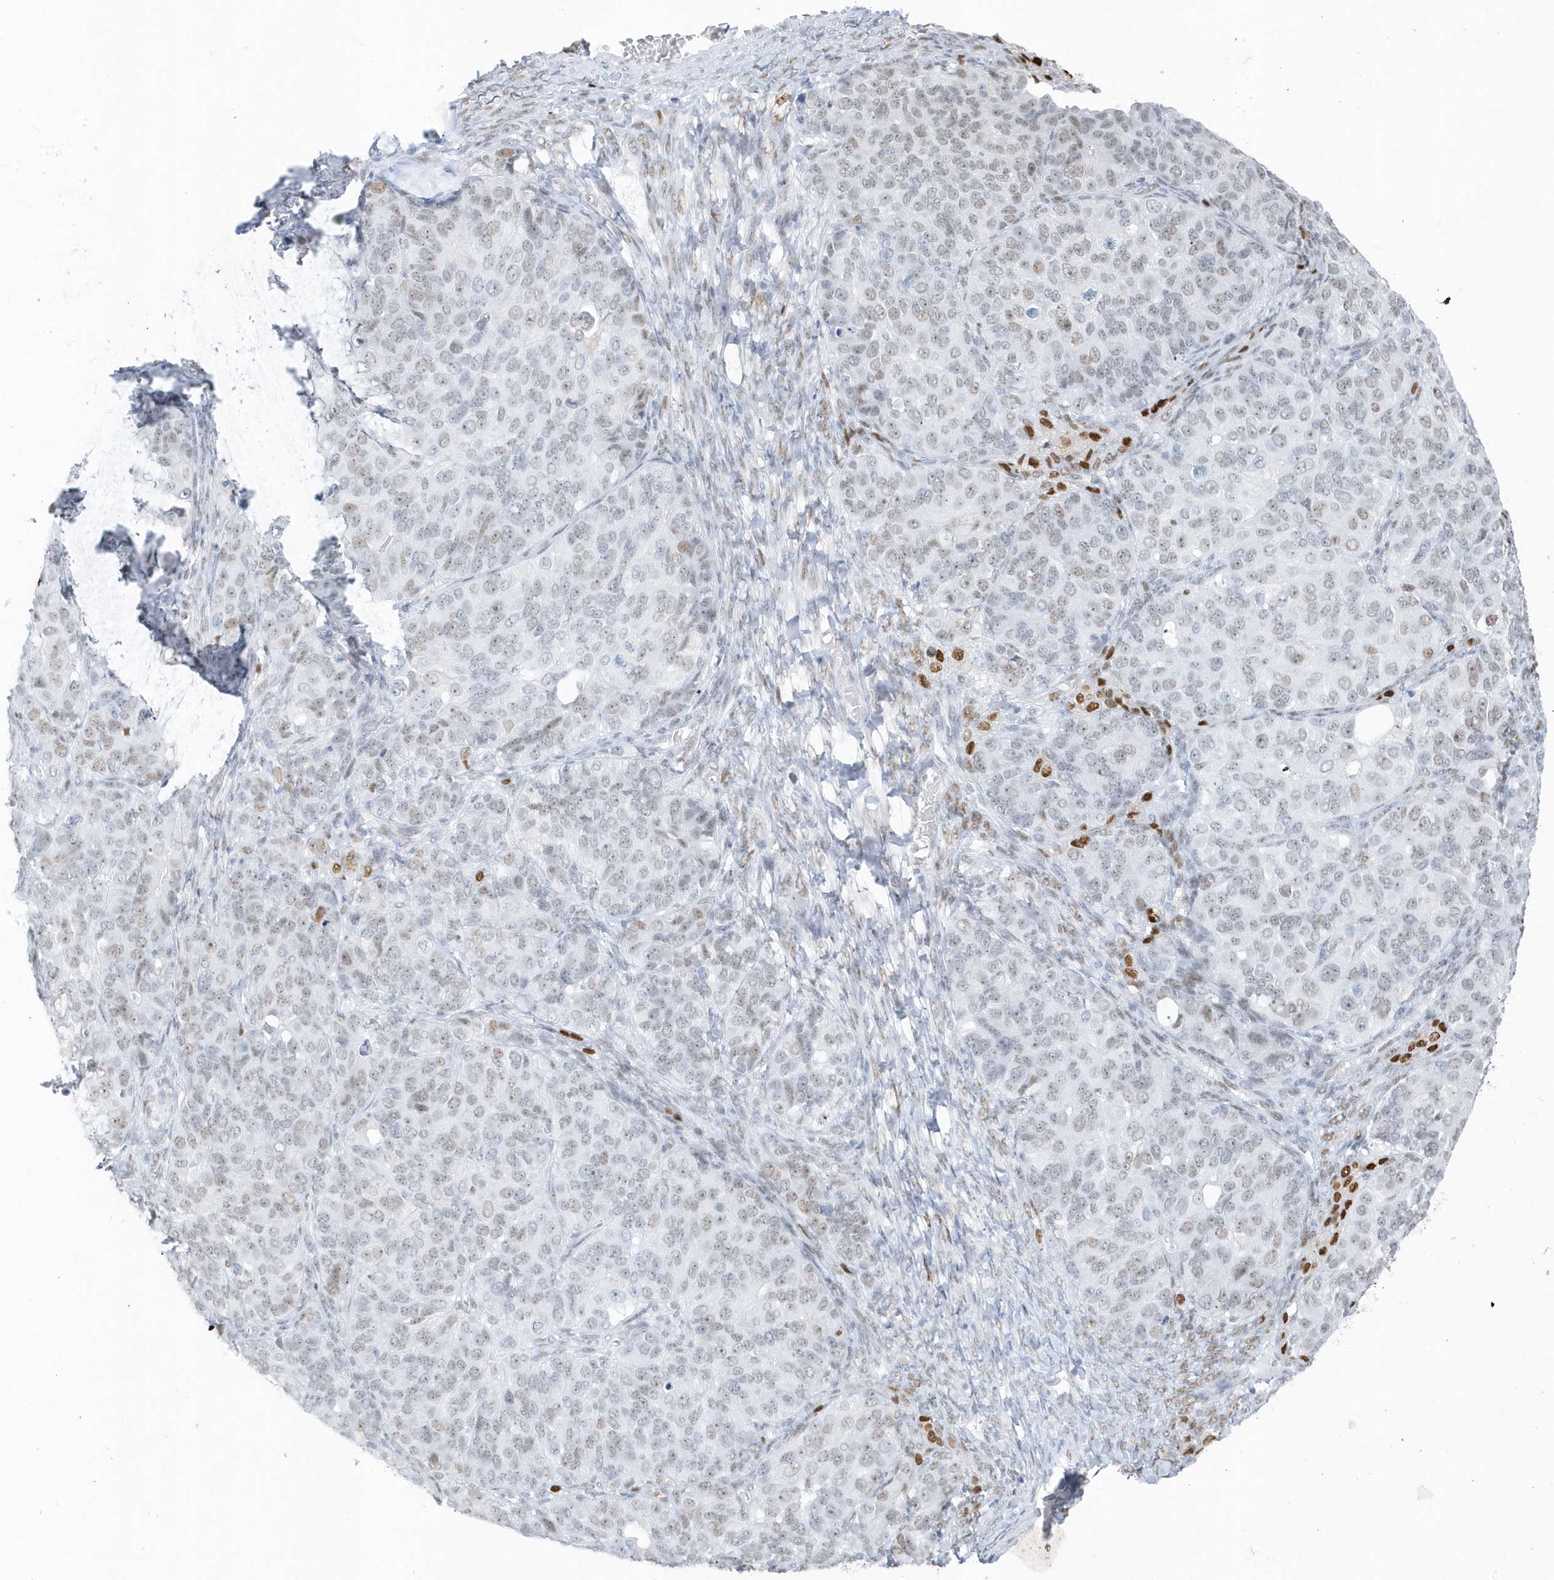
{"staining": {"intensity": "weak", "quantity": "<25%", "location": "nuclear"}, "tissue": "ovarian cancer", "cell_type": "Tumor cells", "image_type": "cancer", "snomed": [{"axis": "morphology", "description": "Carcinoma, endometroid"}, {"axis": "topography", "description": "Ovary"}], "caption": "Human endometroid carcinoma (ovarian) stained for a protein using IHC exhibits no staining in tumor cells.", "gene": "SMIM34", "patient": {"sex": "female", "age": 51}}